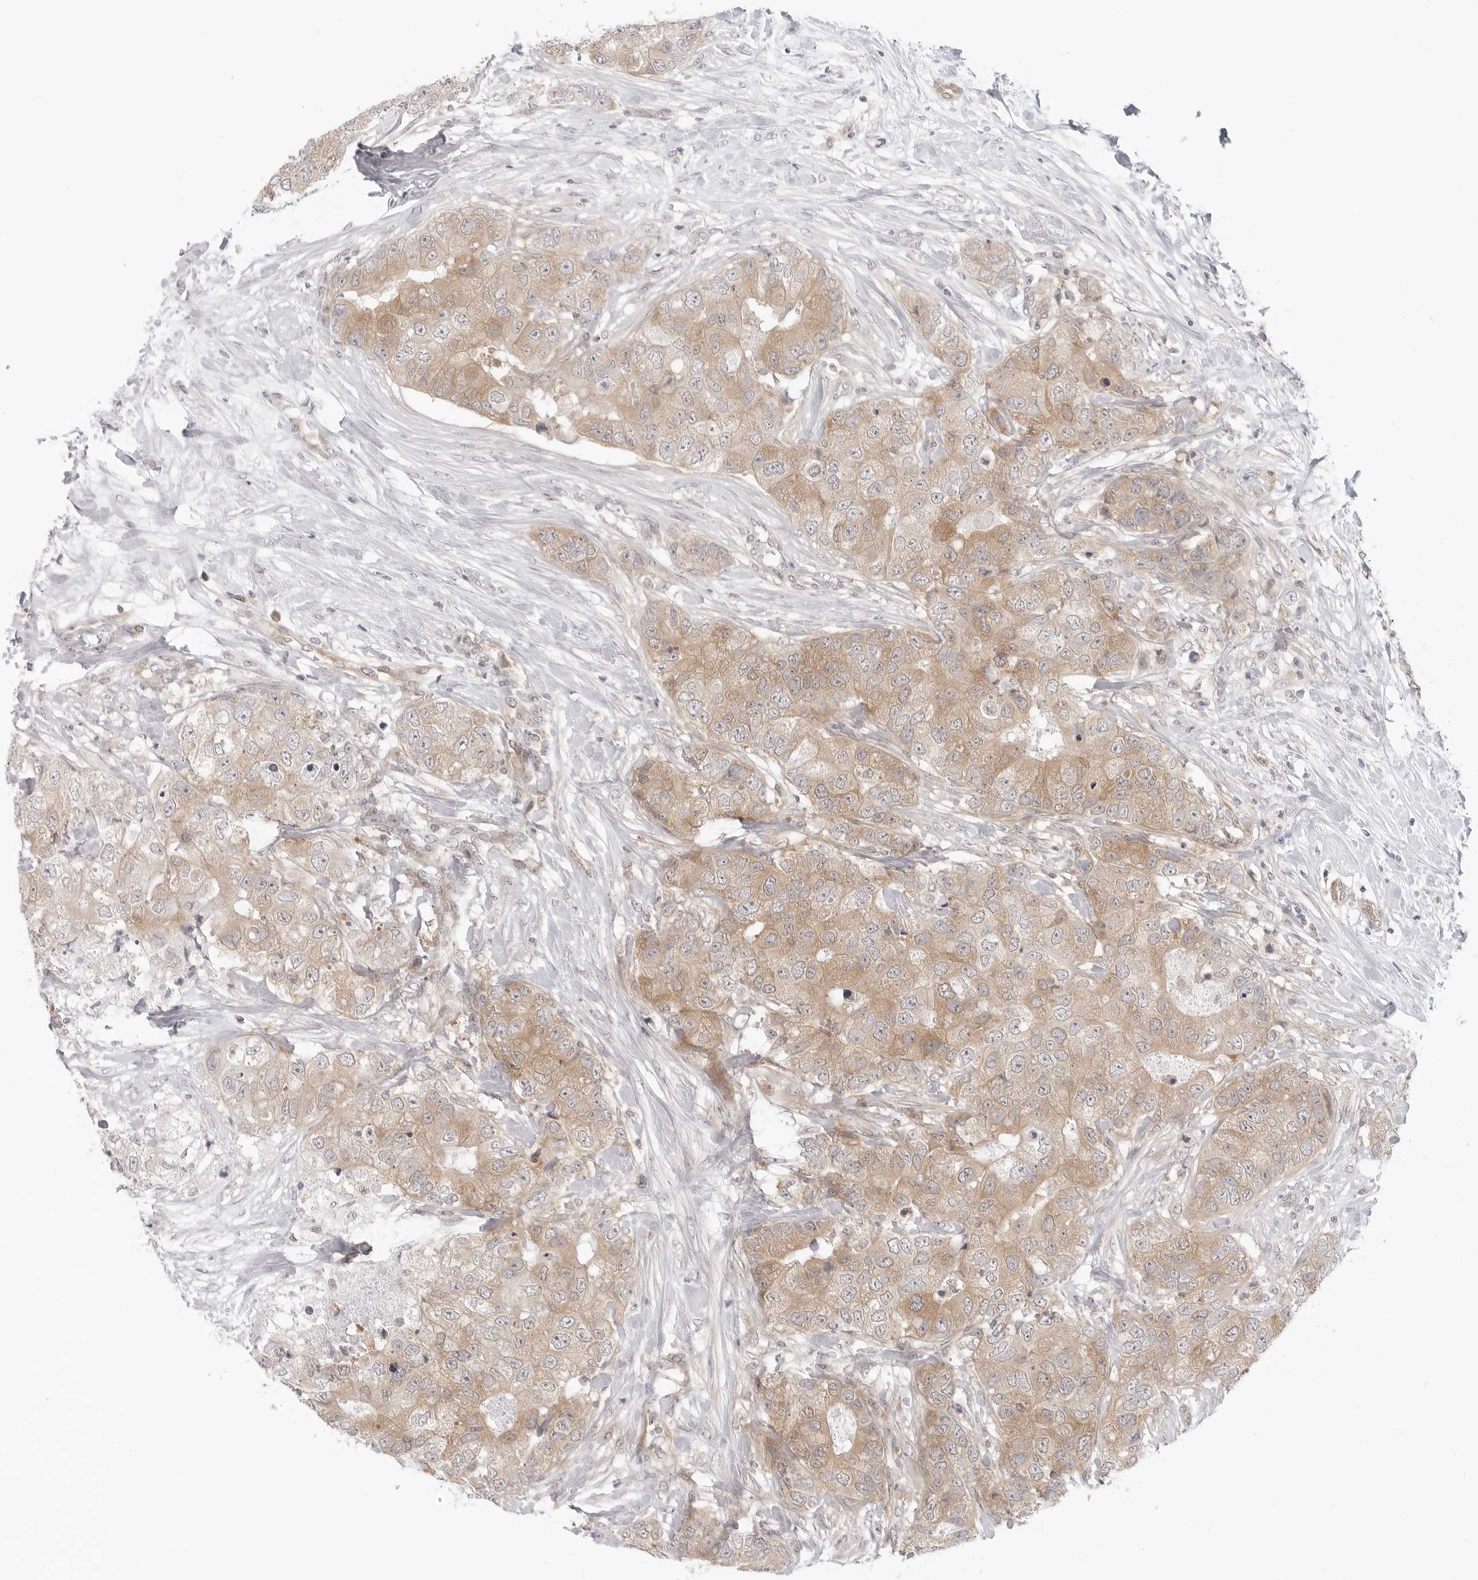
{"staining": {"intensity": "moderate", "quantity": ">75%", "location": "cytoplasmic/membranous"}, "tissue": "breast cancer", "cell_type": "Tumor cells", "image_type": "cancer", "snomed": [{"axis": "morphology", "description": "Duct carcinoma"}, {"axis": "topography", "description": "Breast"}], "caption": "Breast intraductal carcinoma tissue reveals moderate cytoplasmic/membranous expression in about >75% of tumor cells, visualized by immunohistochemistry.", "gene": "NUDC", "patient": {"sex": "female", "age": 62}}